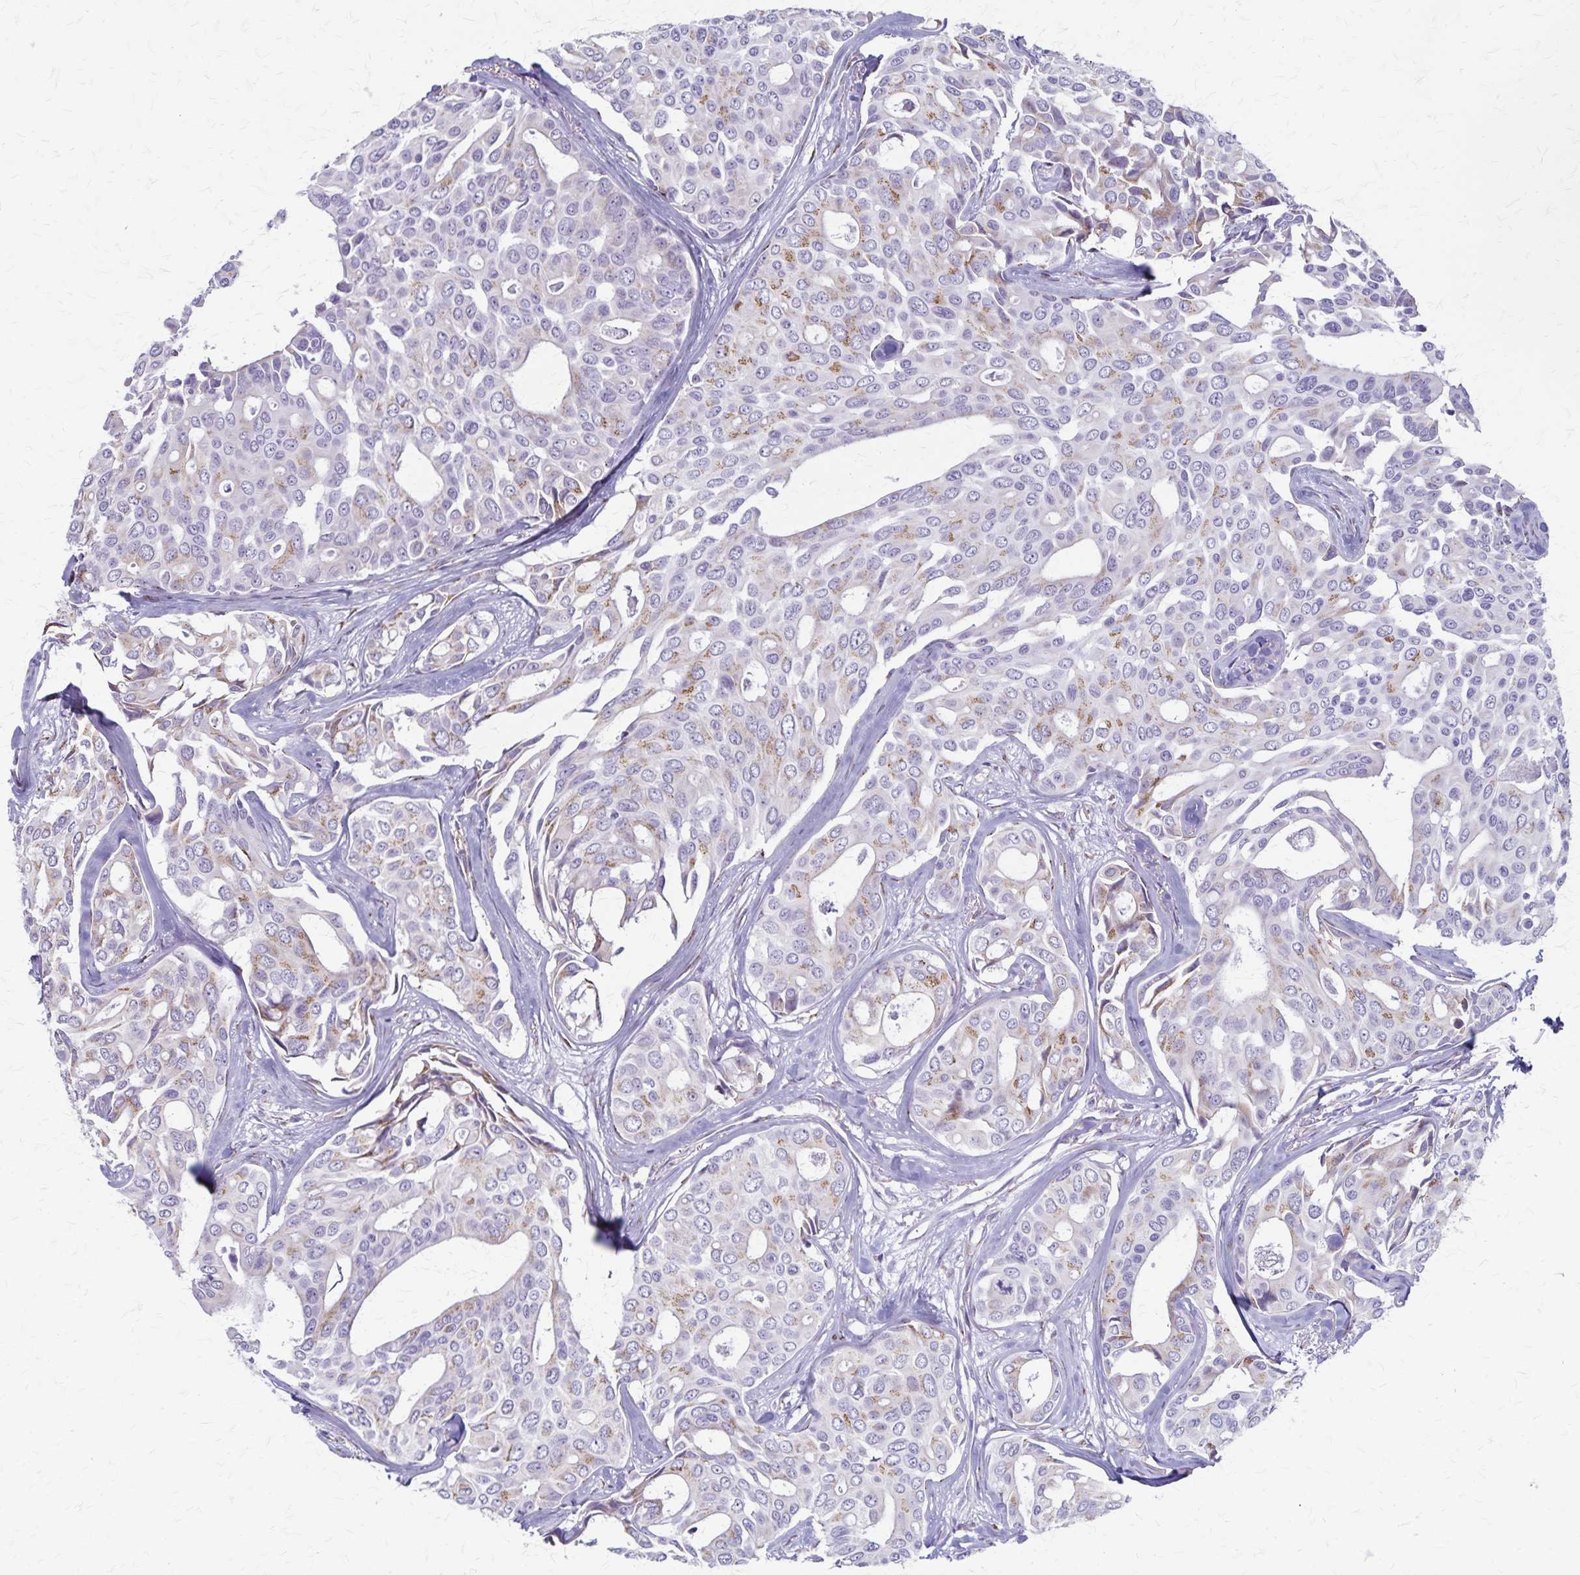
{"staining": {"intensity": "moderate", "quantity": "<25%", "location": "cytoplasmic/membranous"}, "tissue": "breast cancer", "cell_type": "Tumor cells", "image_type": "cancer", "snomed": [{"axis": "morphology", "description": "Duct carcinoma"}, {"axis": "topography", "description": "Breast"}], "caption": "Protein staining by IHC reveals moderate cytoplasmic/membranous staining in about <25% of tumor cells in breast cancer. The staining was performed using DAB, with brown indicating positive protein expression. Nuclei are stained blue with hematoxylin.", "gene": "MCFD2", "patient": {"sex": "female", "age": 54}}